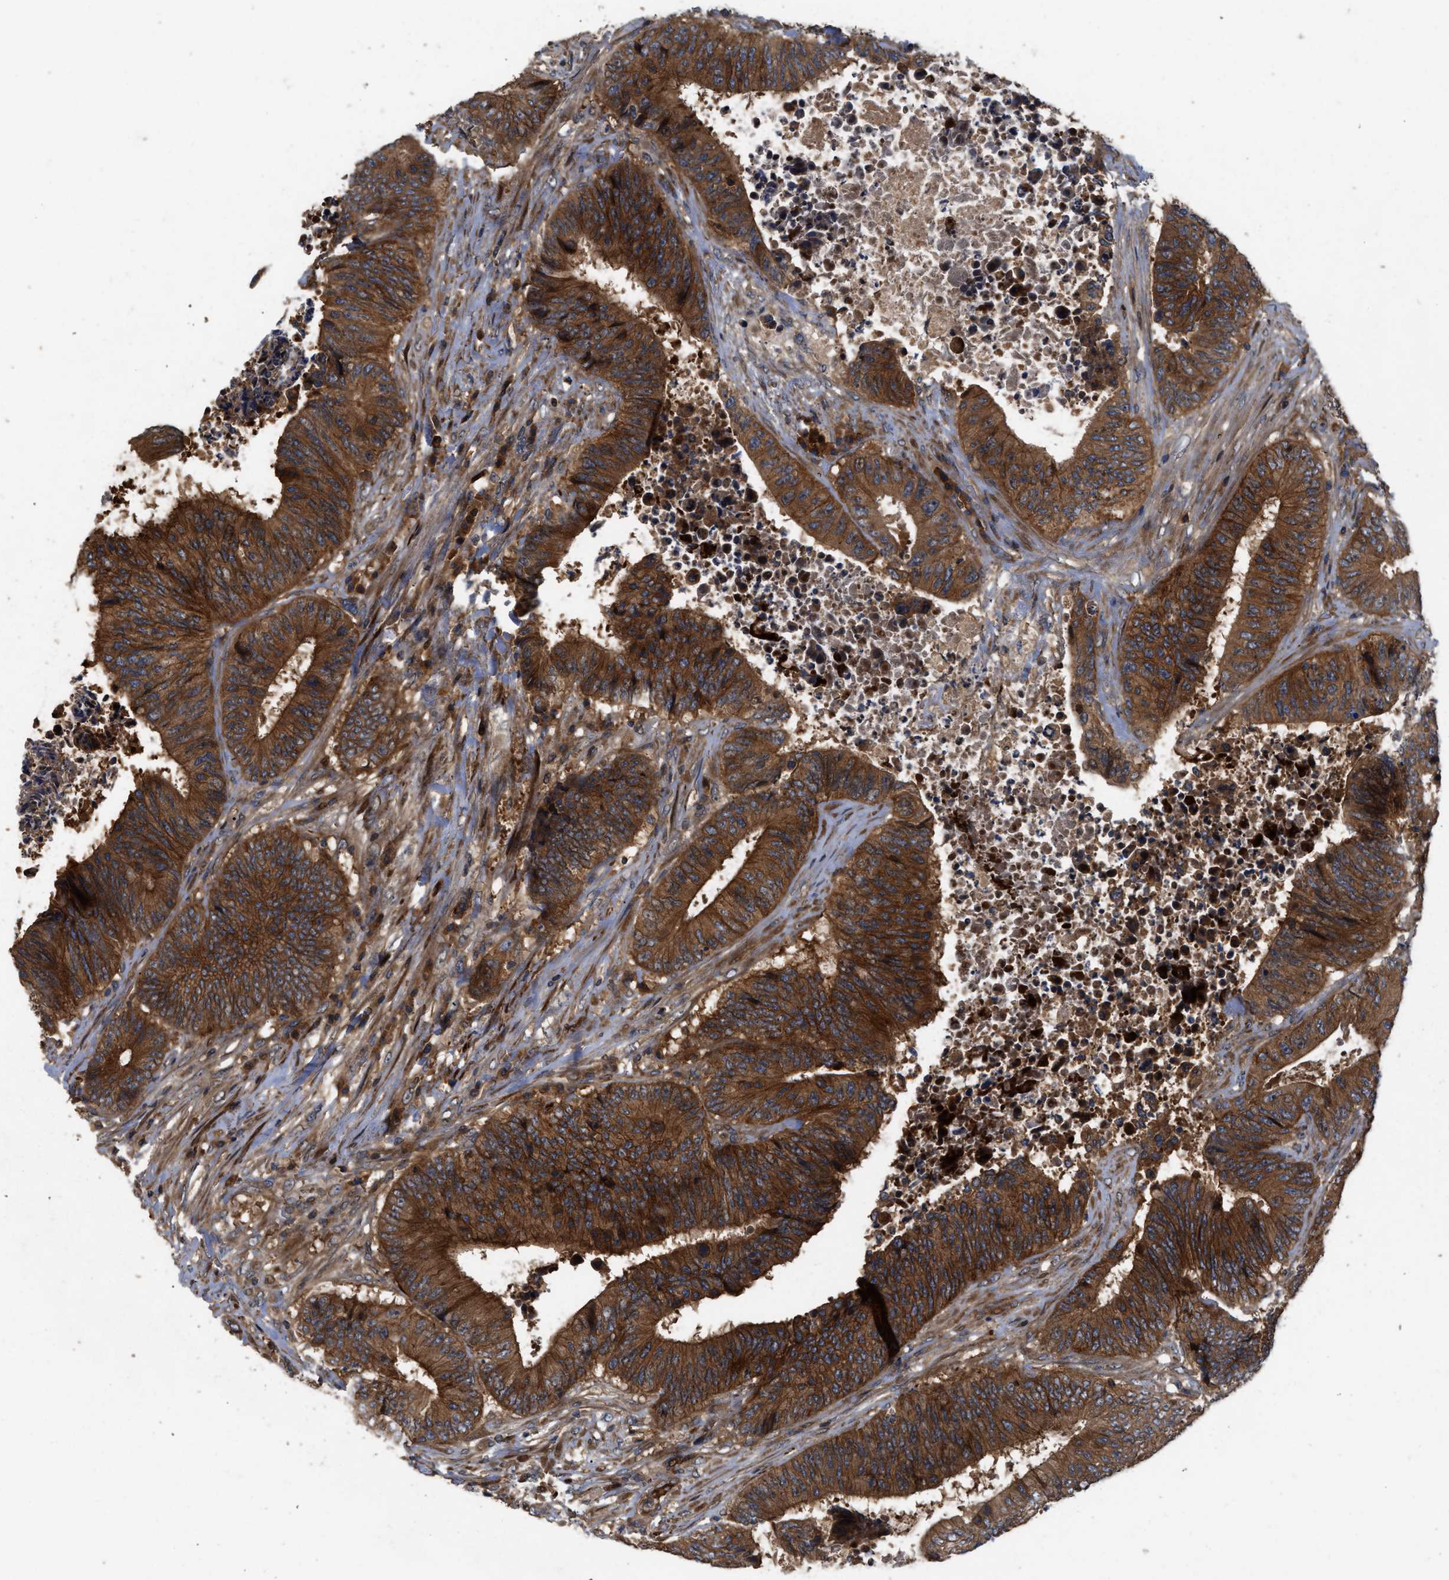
{"staining": {"intensity": "strong", "quantity": ">75%", "location": "cytoplasmic/membranous"}, "tissue": "colorectal cancer", "cell_type": "Tumor cells", "image_type": "cancer", "snomed": [{"axis": "morphology", "description": "Adenocarcinoma, NOS"}, {"axis": "topography", "description": "Rectum"}], "caption": "The histopathology image demonstrates staining of adenocarcinoma (colorectal), revealing strong cytoplasmic/membranous protein staining (brown color) within tumor cells. (IHC, brightfield microscopy, high magnification).", "gene": "CNNM3", "patient": {"sex": "male", "age": 72}}